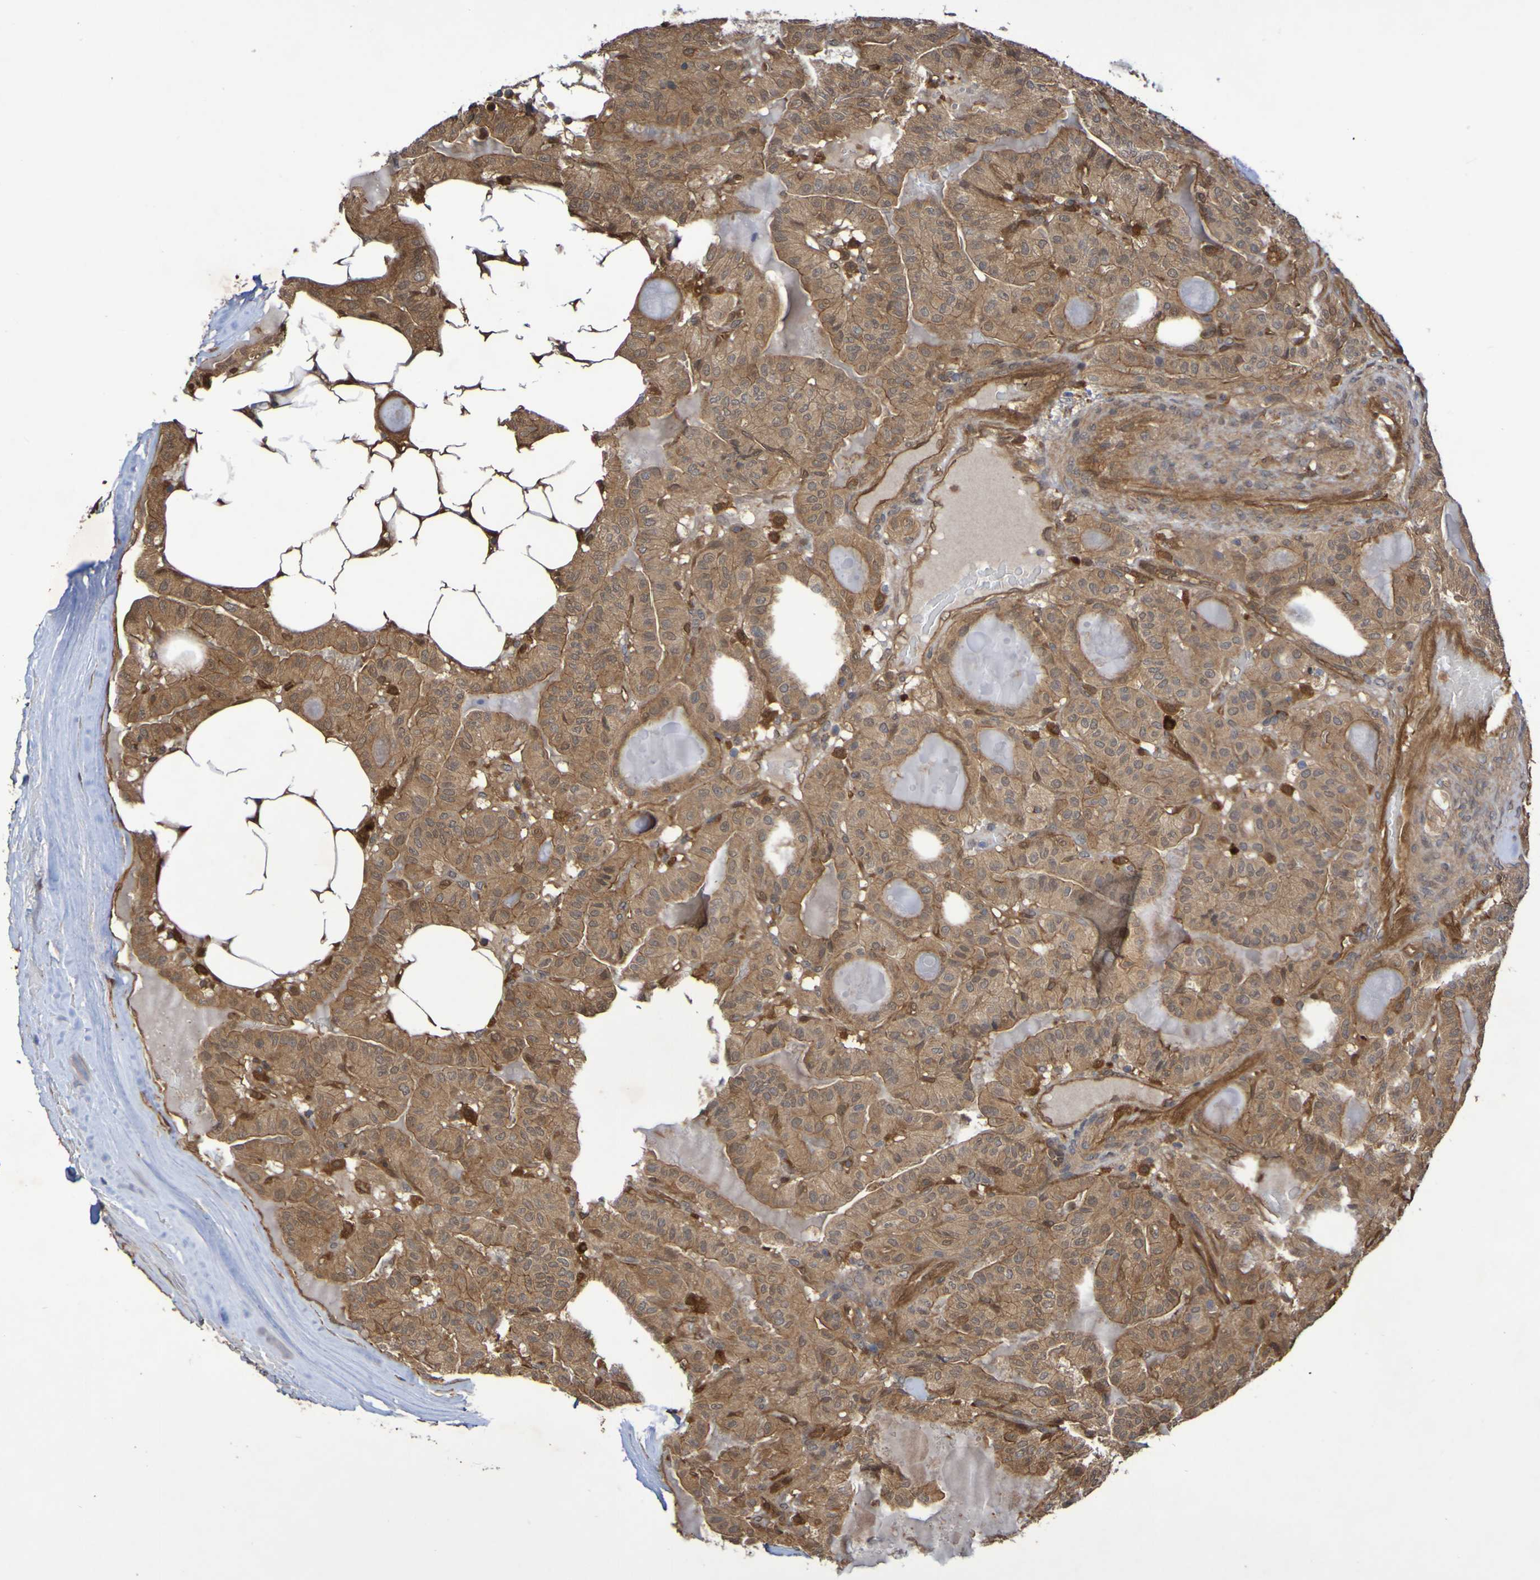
{"staining": {"intensity": "moderate", "quantity": ">75%", "location": "cytoplasmic/membranous"}, "tissue": "thyroid cancer", "cell_type": "Tumor cells", "image_type": "cancer", "snomed": [{"axis": "morphology", "description": "Papillary adenocarcinoma, NOS"}, {"axis": "topography", "description": "Thyroid gland"}], "caption": "IHC micrograph of neoplastic tissue: human papillary adenocarcinoma (thyroid) stained using IHC demonstrates medium levels of moderate protein expression localized specifically in the cytoplasmic/membranous of tumor cells, appearing as a cytoplasmic/membranous brown color.", "gene": "SERPINB6", "patient": {"sex": "male", "age": 77}}